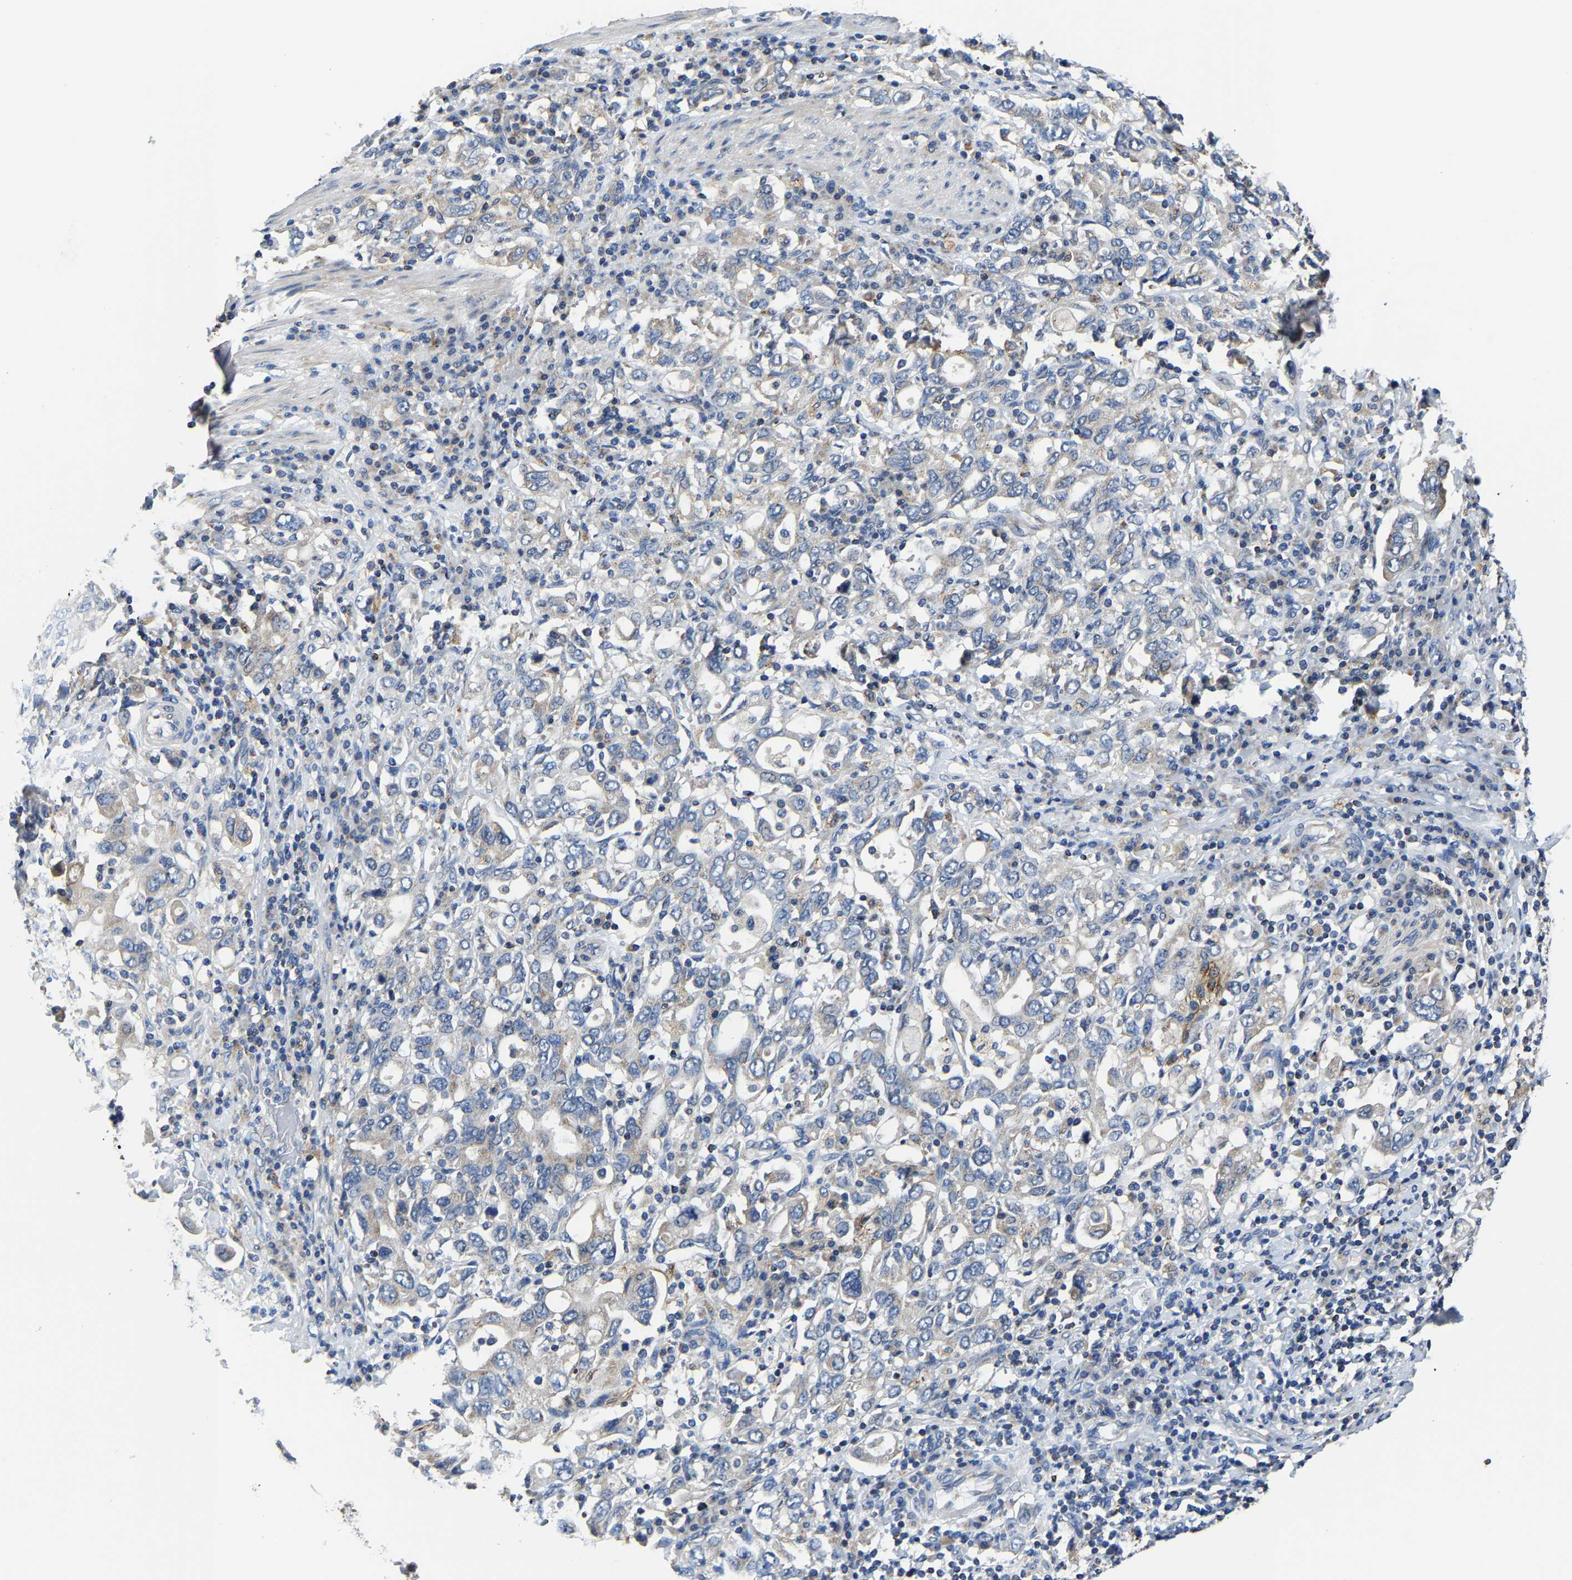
{"staining": {"intensity": "weak", "quantity": "<25%", "location": "cytoplasmic/membranous"}, "tissue": "stomach cancer", "cell_type": "Tumor cells", "image_type": "cancer", "snomed": [{"axis": "morphology", "description": "Adenocarcinoma, NOS"}, {"axis": "topography", "description": "Stomach, upper"}], "caption": "Protein analysis of stomach cancer (adenocarcinoma) exhibits no significant positivity in tumor cells.", "gene": "AGK", "patient": {"sex": "male", "age": 62}}